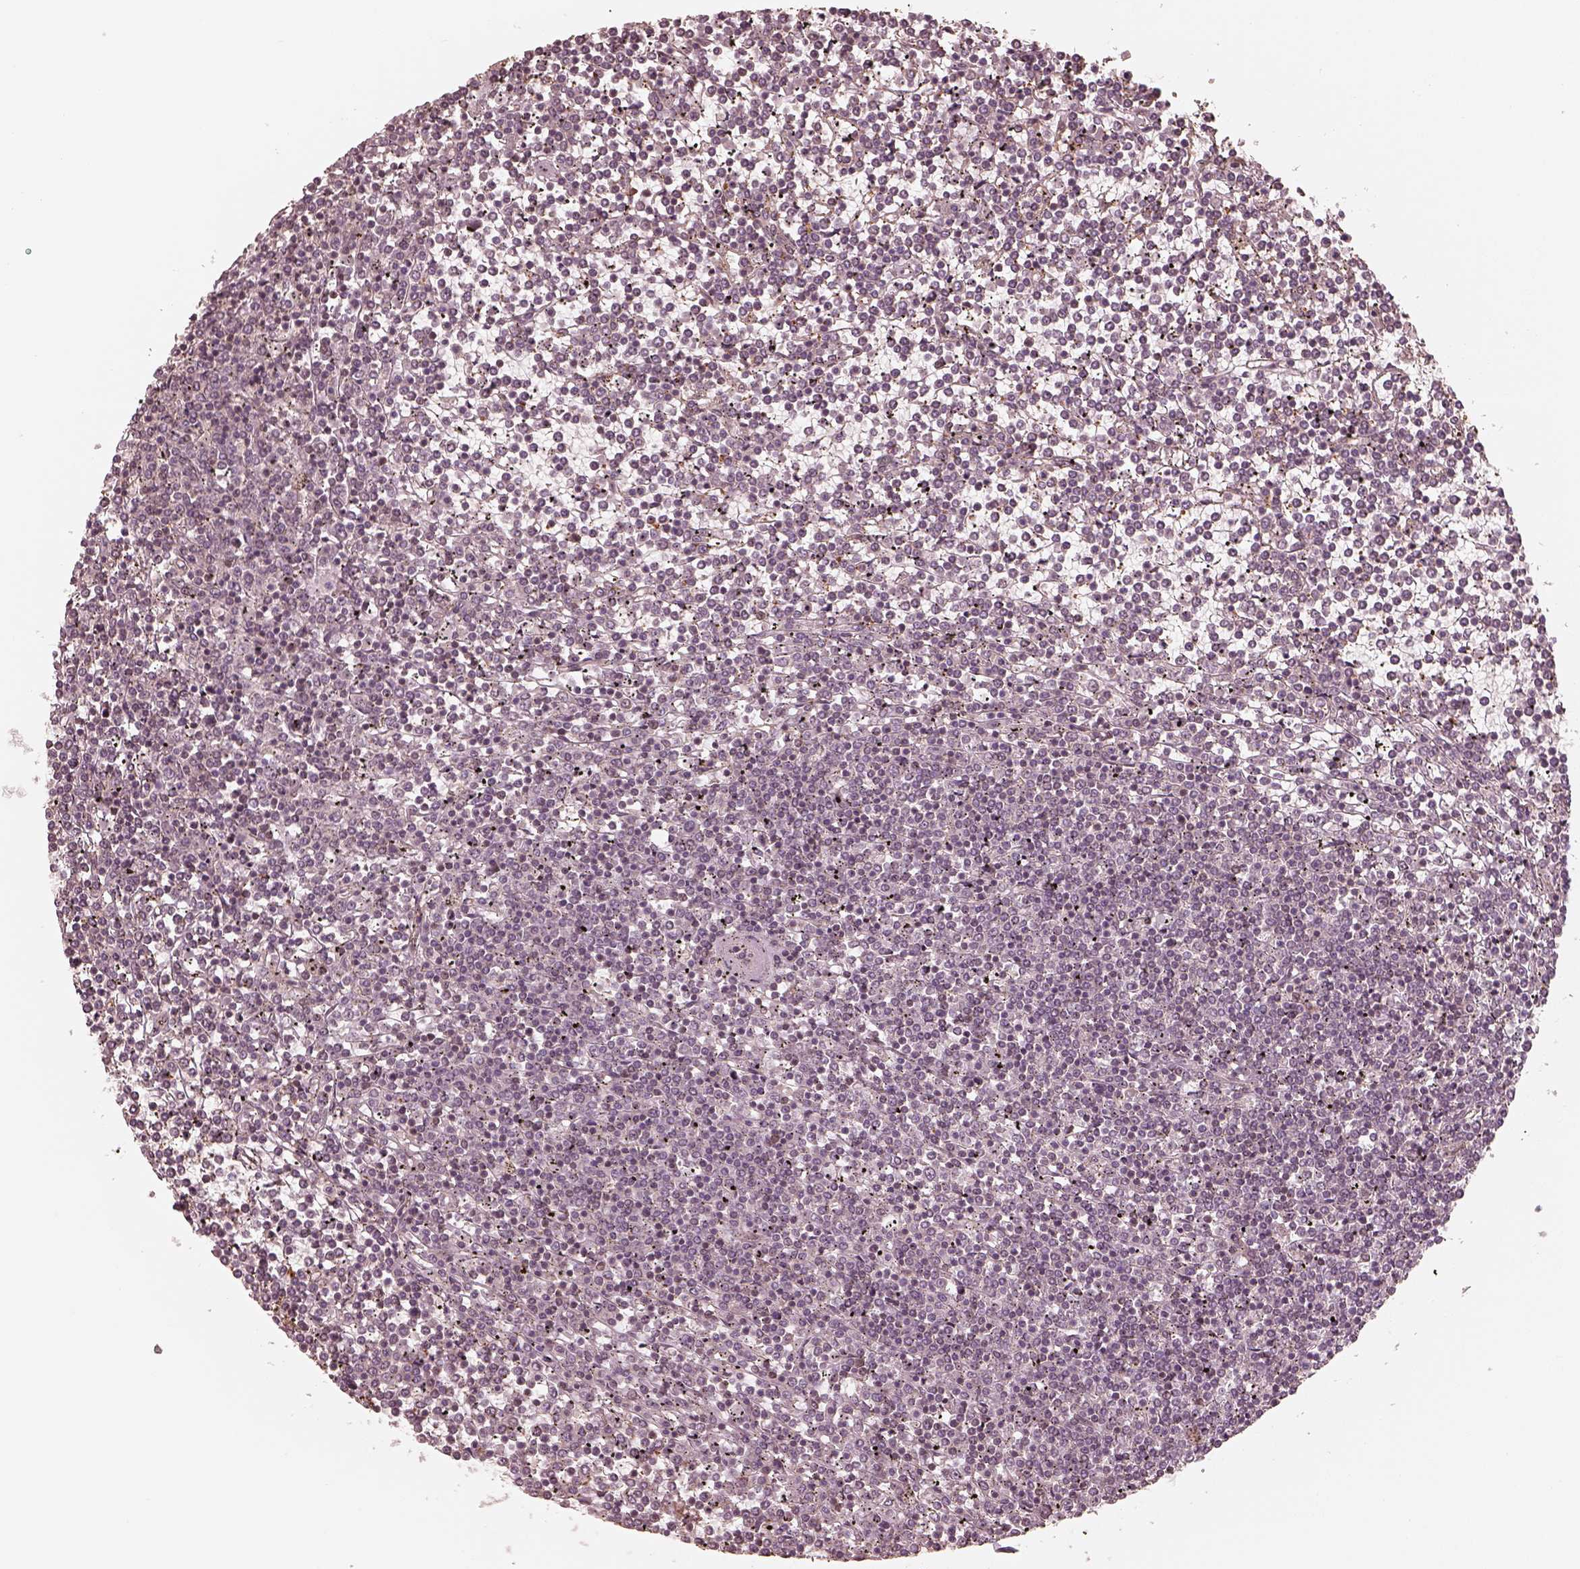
{"staining": {"intensity": "negative", "quantity": "none", "location": "none"}, "tissue": "lymphoma", "cell_type": "Tumor cells", "image_type": "cancer", "snomed": [{"axis": "morphology", "description": "Malignant lymphoma, non-Hodgkin's type, Low grade"}, {"axis": "topography", "description": "Spleen"}], "caption": "A high-resolution micrograph shows immunohistochemistry staining of low-grade malignant lymphoma, non-Hodgkin's type, which demonstrates no significant positivity in tumor cells.", "gene": "KIF5C", "patient": {"sex": "female", "age": 19}}